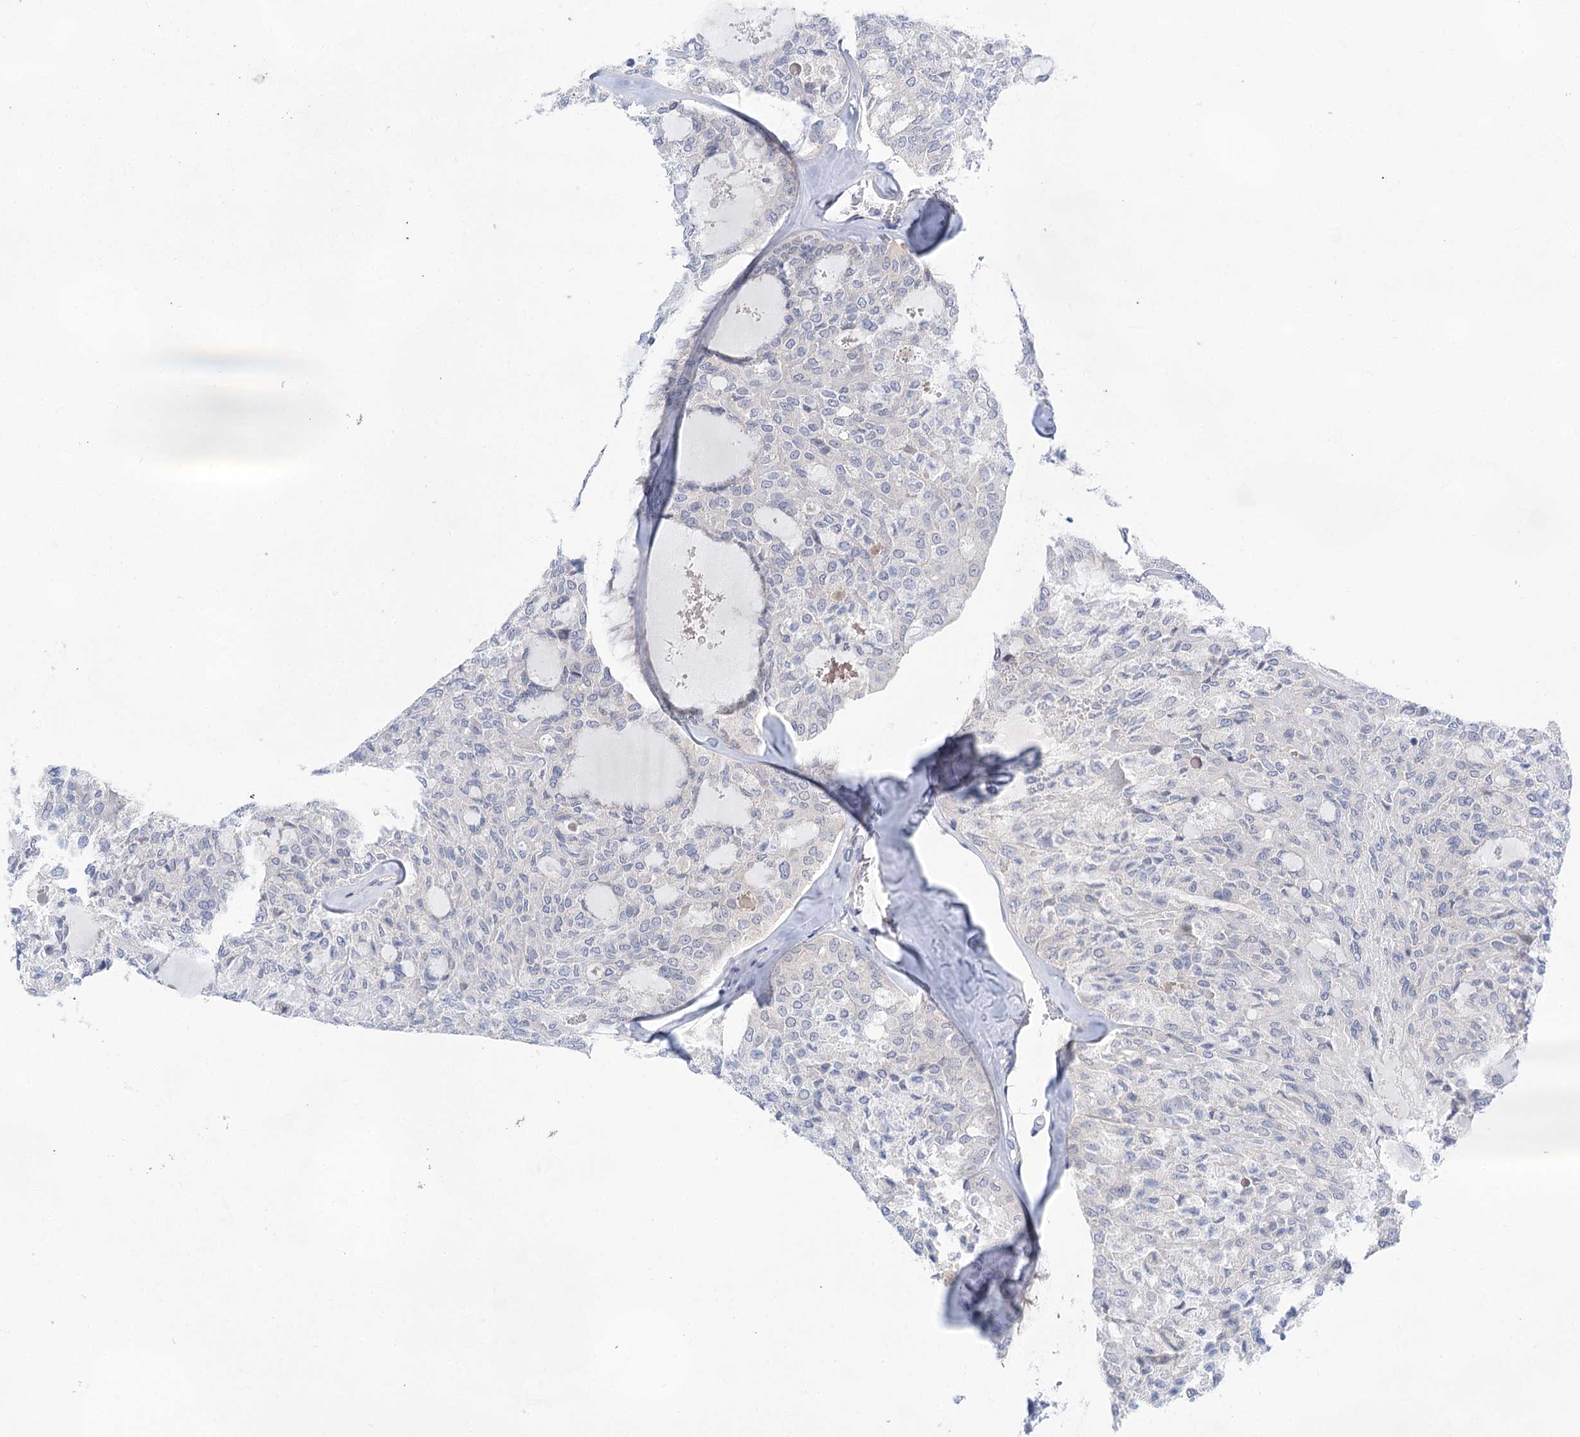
{"staining": {"intensity": "negative", "quantity": "none", "location": "none"}, "tissue": "thyroid cancer", "cell_type": "Tumor cells", "image_type": "cancer", "snomed": [{"axis": "morphology", "description": "Follicular adenoma carcinoma, NOS"}, {"axis": "topography", "description": "Thyroid gland"}], "caption": "Image shows no protein staining in tumor cells of thyroid follicular adenoma carcinoma tissue.", "gene": "LALBA", "patient": {"sex": "male", "age": 75}}